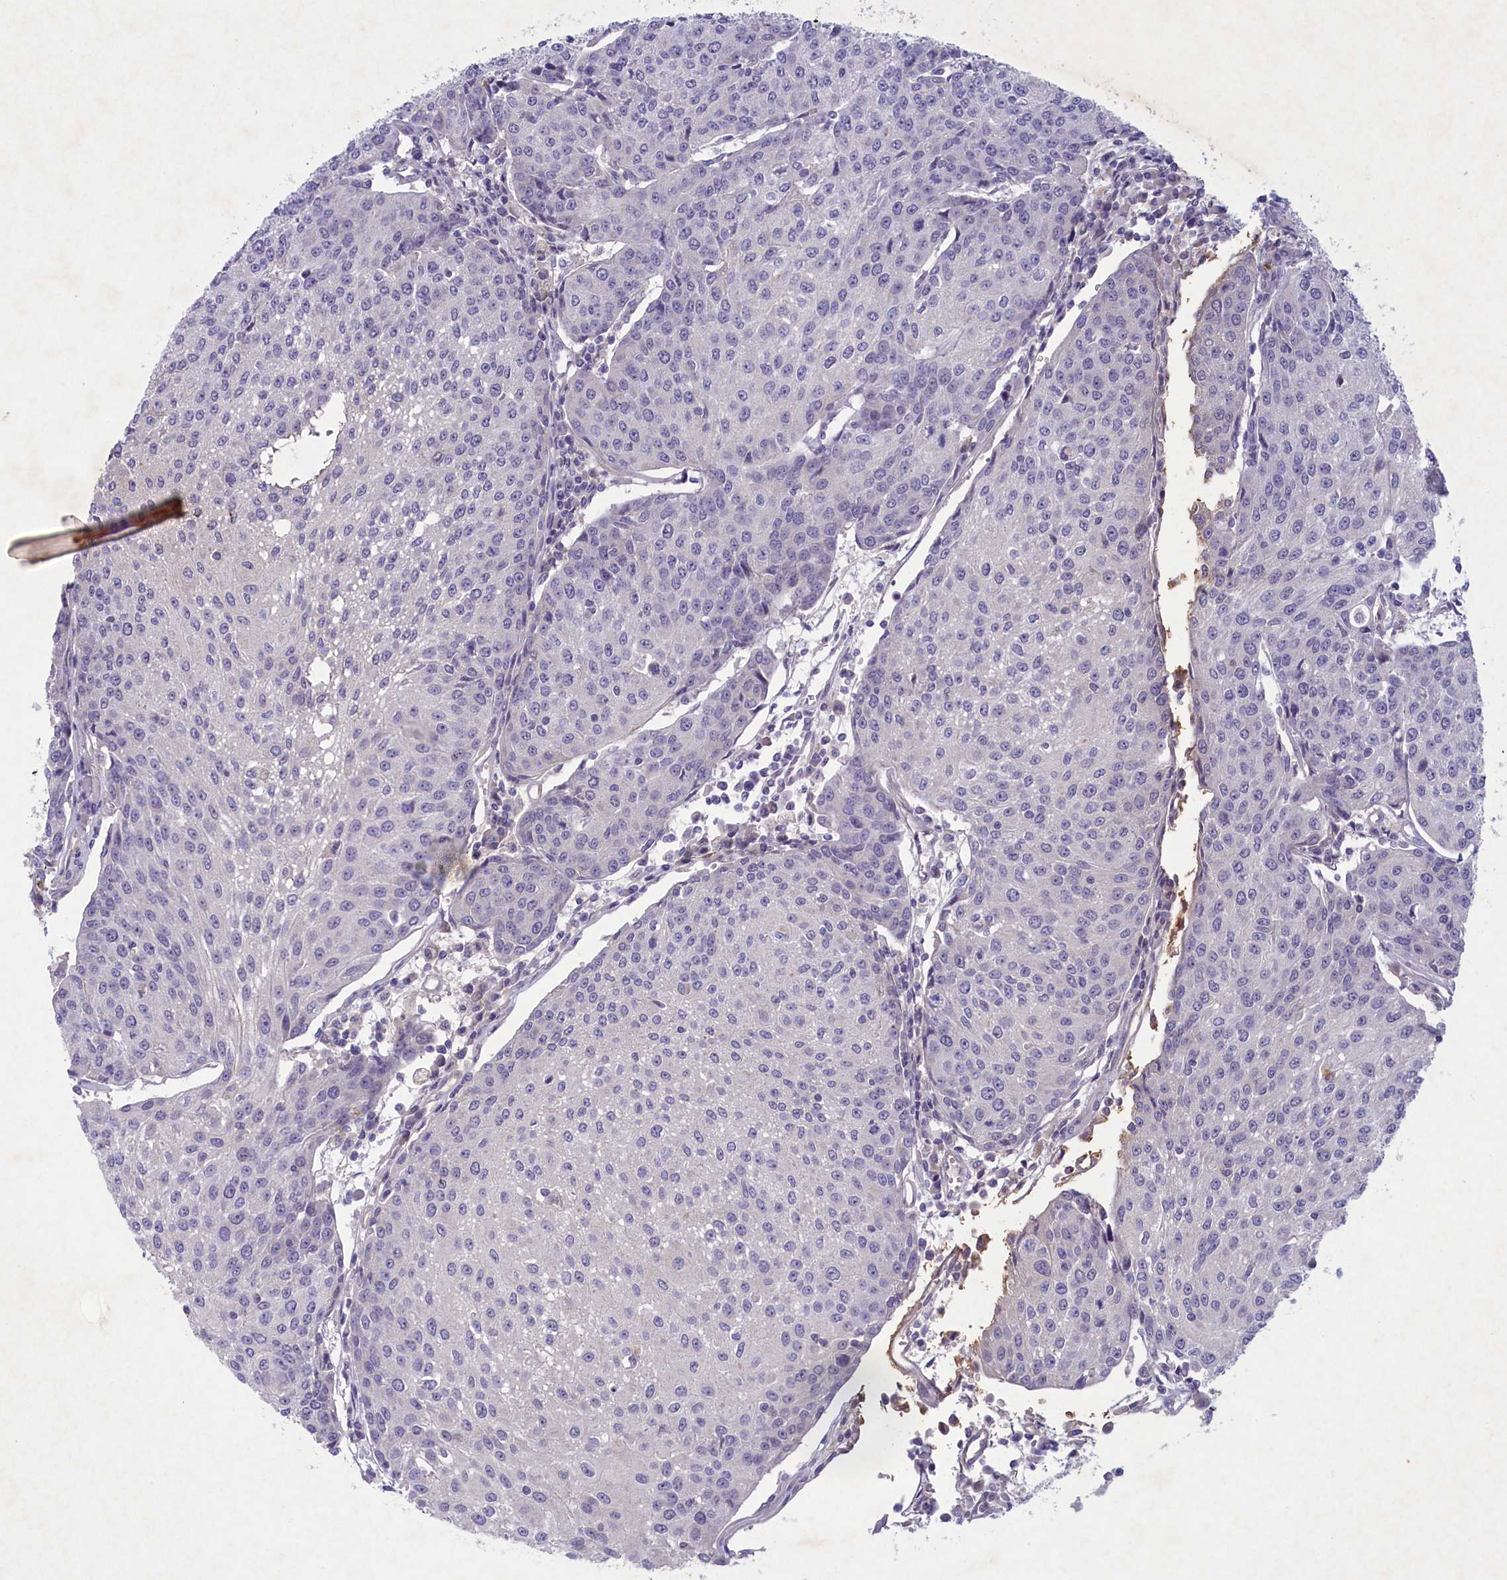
{"staining": {"intensity": "negative", "quantity": "none", "location": "none"}, "tissue": "urothelial cancer", "cell_type": "Tumor cells", "image_type": "cancer", "snomed": [{"axis": "morphology", "description": "Urothelial carcinoma, High grade"}, {"axis": "topography", "description": "Urinary bladder"}], "caption": "Immunohistochemistry (IHC) of human urothelial cancer shows no positivity in tumor cells. (Stains: DAB (3,3'-diaminobenzidine) immunohistochemistry (IHC) with hematoxylin counter stain, Microscopy: brightfield microscopy at high magnification).", "gene": "PLEKHG6", "patient": {"sex": "female", "age": 85}}